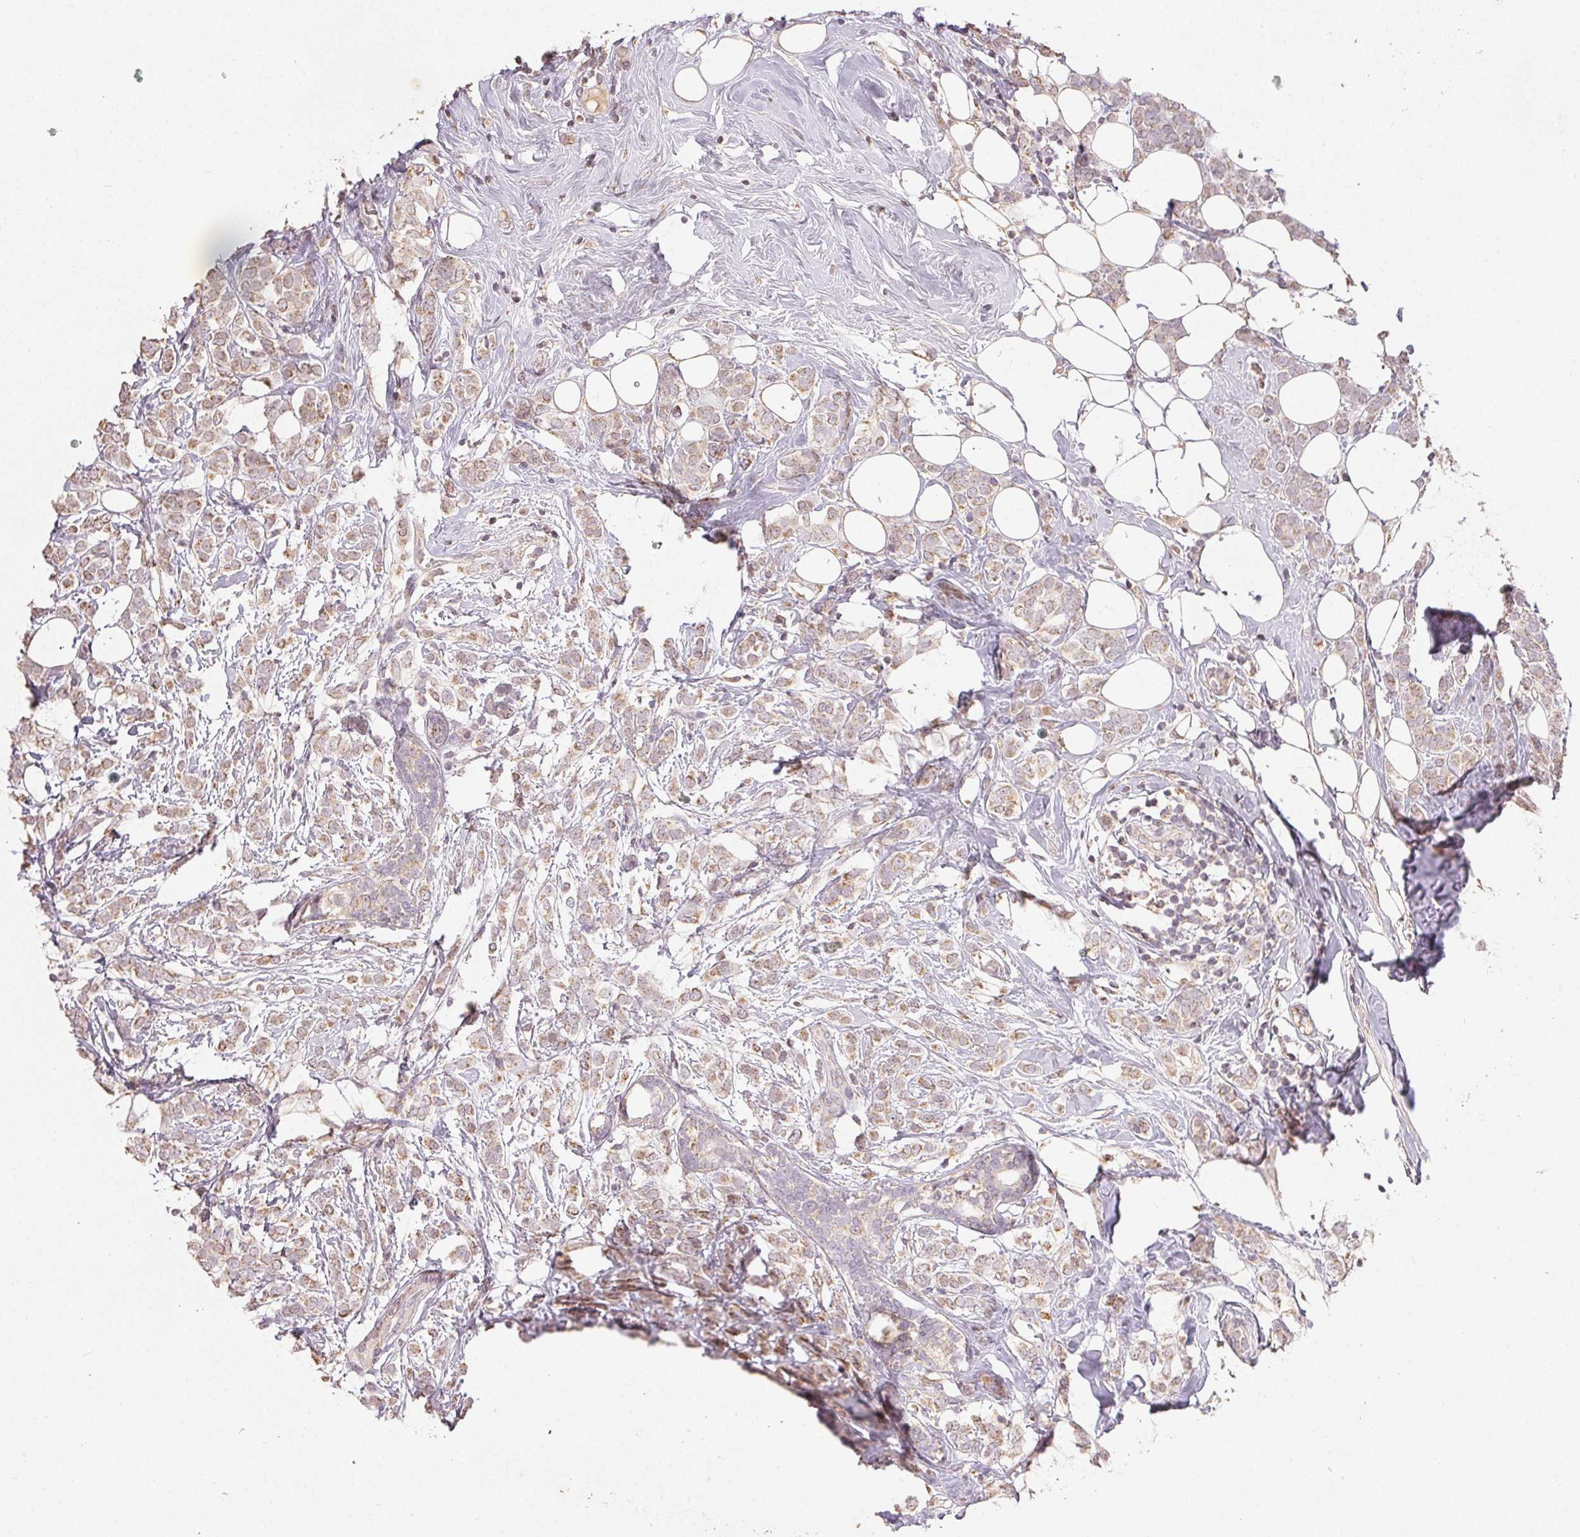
{"staining": {"intensity": "weak", "quantity": ">75%", "location": "cytoplasmic/membranous"}, "tissue": "breast cancer", "cell_type": "Tumor cells", "image_type": "cancer", "snomed": [{"axis": "morphology", "description": "Lobular carcinoma"}, {"axis": "topography", "description": "Breast"}], "caption": "Immunohistochemistry staining of breast cancer (lobular carcinoma), which reveals low levels of weak cytoplasmic/membranous expression in about >75% of tumor cells indicating weak cytoplasmic/membranous protein staining. The staining was performed using DAB (brown) for protein detection and nuclei were counterstained in hematoxylin (blue).", "gene": "CLASP1", "patient": {"sex": "female", "age": 49}}